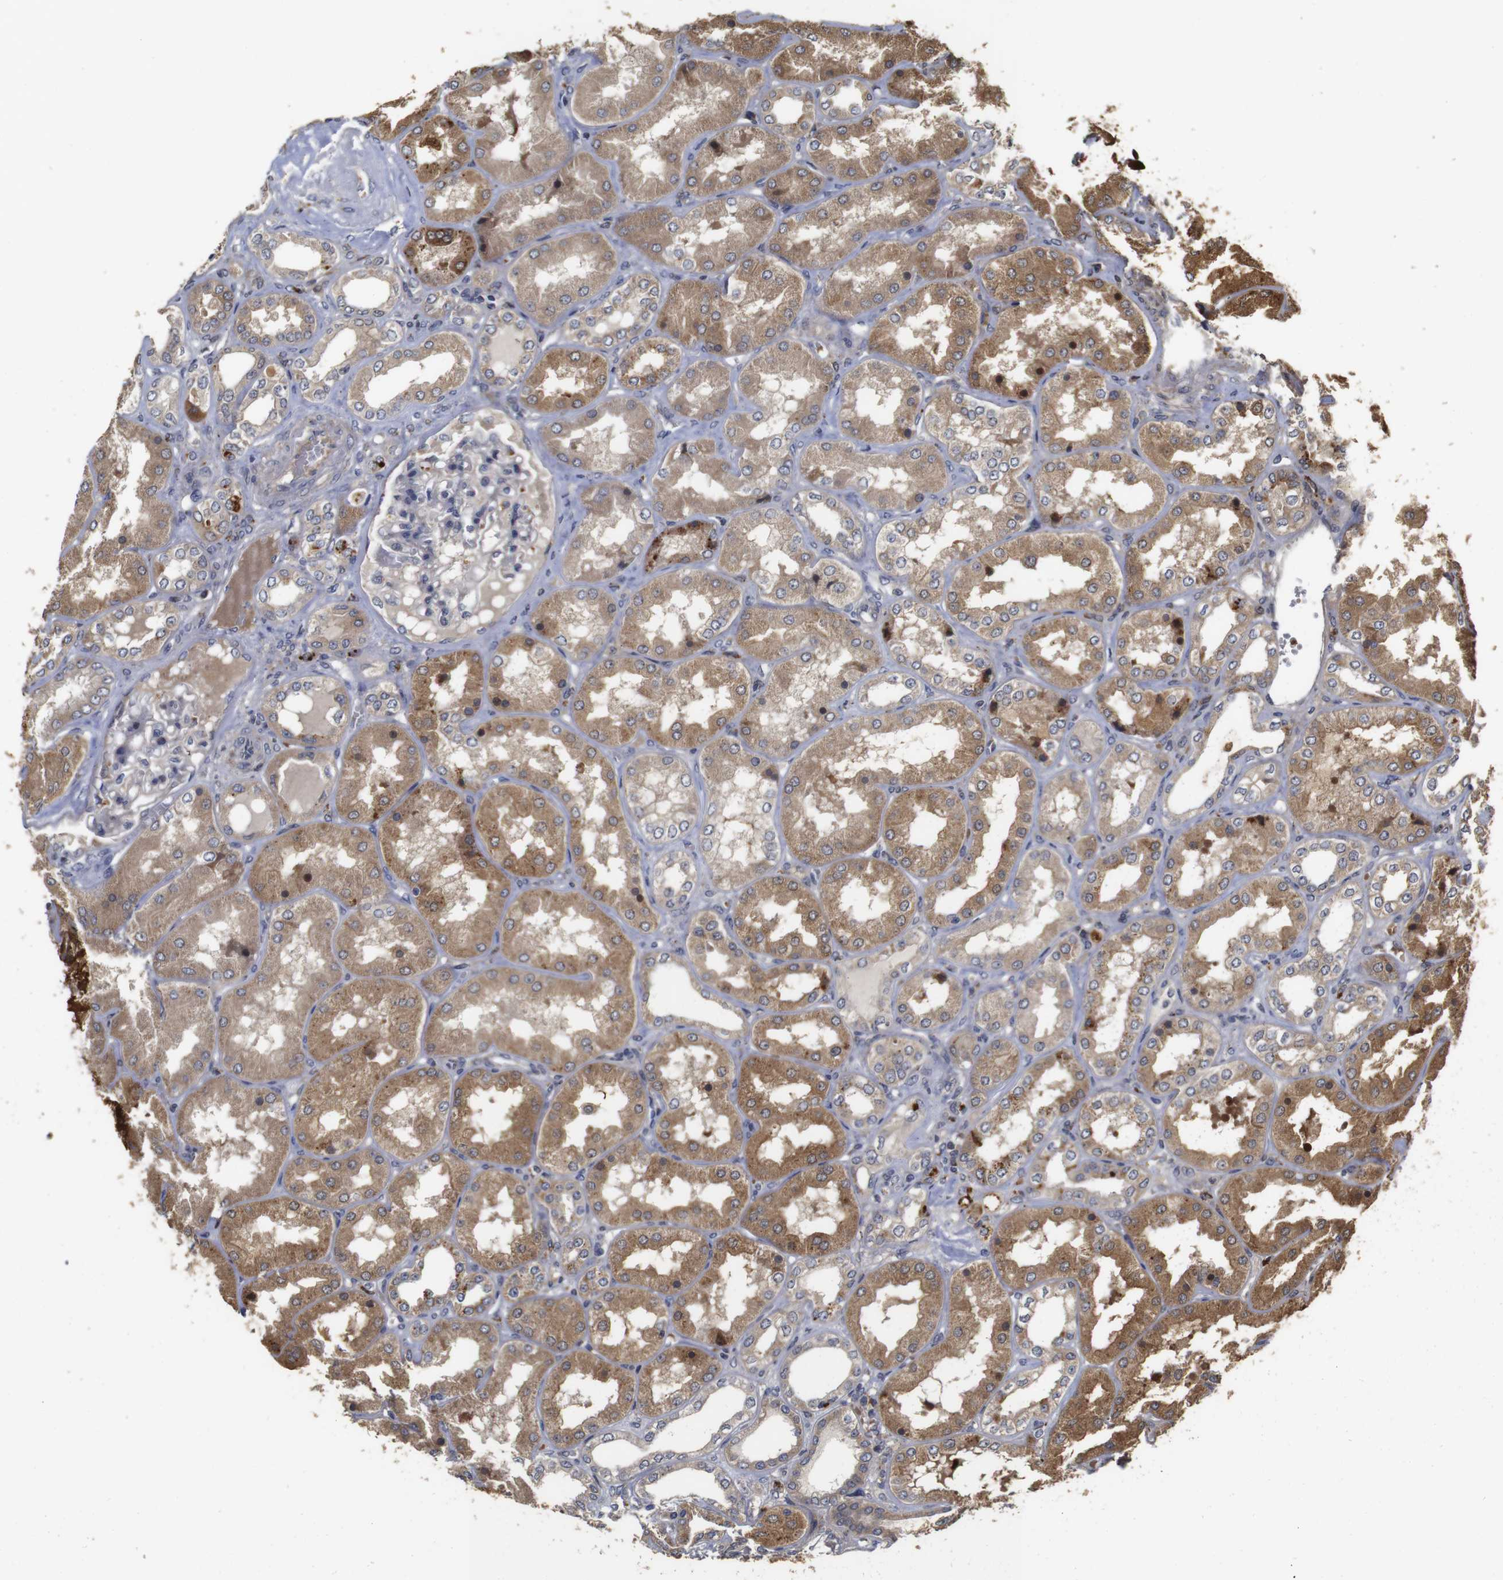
{"staining": {"intensity": "weak", "quantity": "25%-75%", "location": "cytoplasmic/membranous"}, "tissue": "kidney", "cell_type": "Cells in glomeruli", "image_type": "normal", "snomed": [{"axis": "morphology", "description": "Normal tissue, NOS"}, {"axis": "topography", "description": "Kidney"}], "caption": "Kidney stained with IHC reveals weak cytoplasmic/membranous expression in about 25%-75% of cells in glomeruli. The staining was performed using DAB, with brown indicating positive protein expression. Nuclei are stained blue with hematoxylin.", "gene": "PTPN14", "patient": {"sex": "female", "age": 56}}